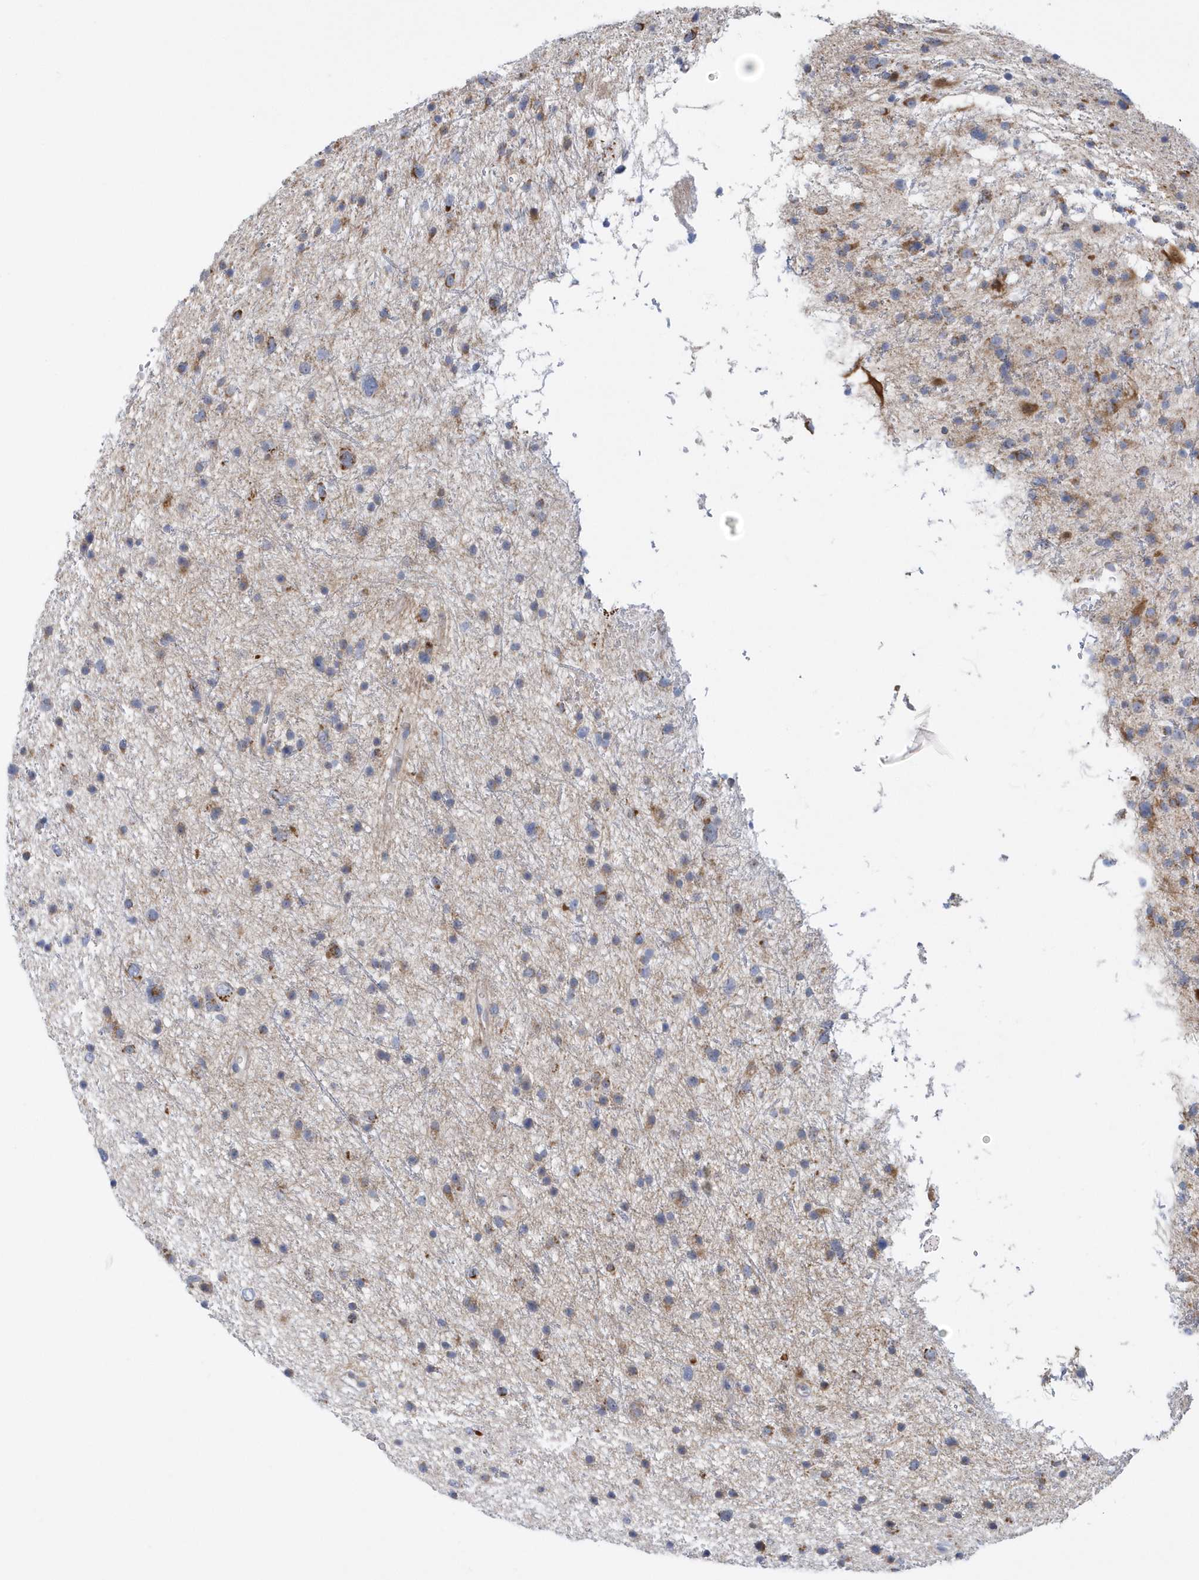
{"staining": {"intensity": "strong", "quantity": "<25%", "location": "cytoplasmic/membranous"}, "tissue": "glioma", "cell_type": "Tumor cells", "image_type": "cancer", "snomed": [{"axis": "morphology", "description": "Glioma, malignant, Low grade"}, {"axis": "topography", "description": "Cerebral cortex"}], "caption": "An immunohistochemistry micrograph of neoplastic tissue is shown. Protein staining in brown shows strong cytoplasmic/membranous positivity in glioma within tumor cells.", "gene": "VWA5B2", "patient": {"sex": "female", "age": 39}}